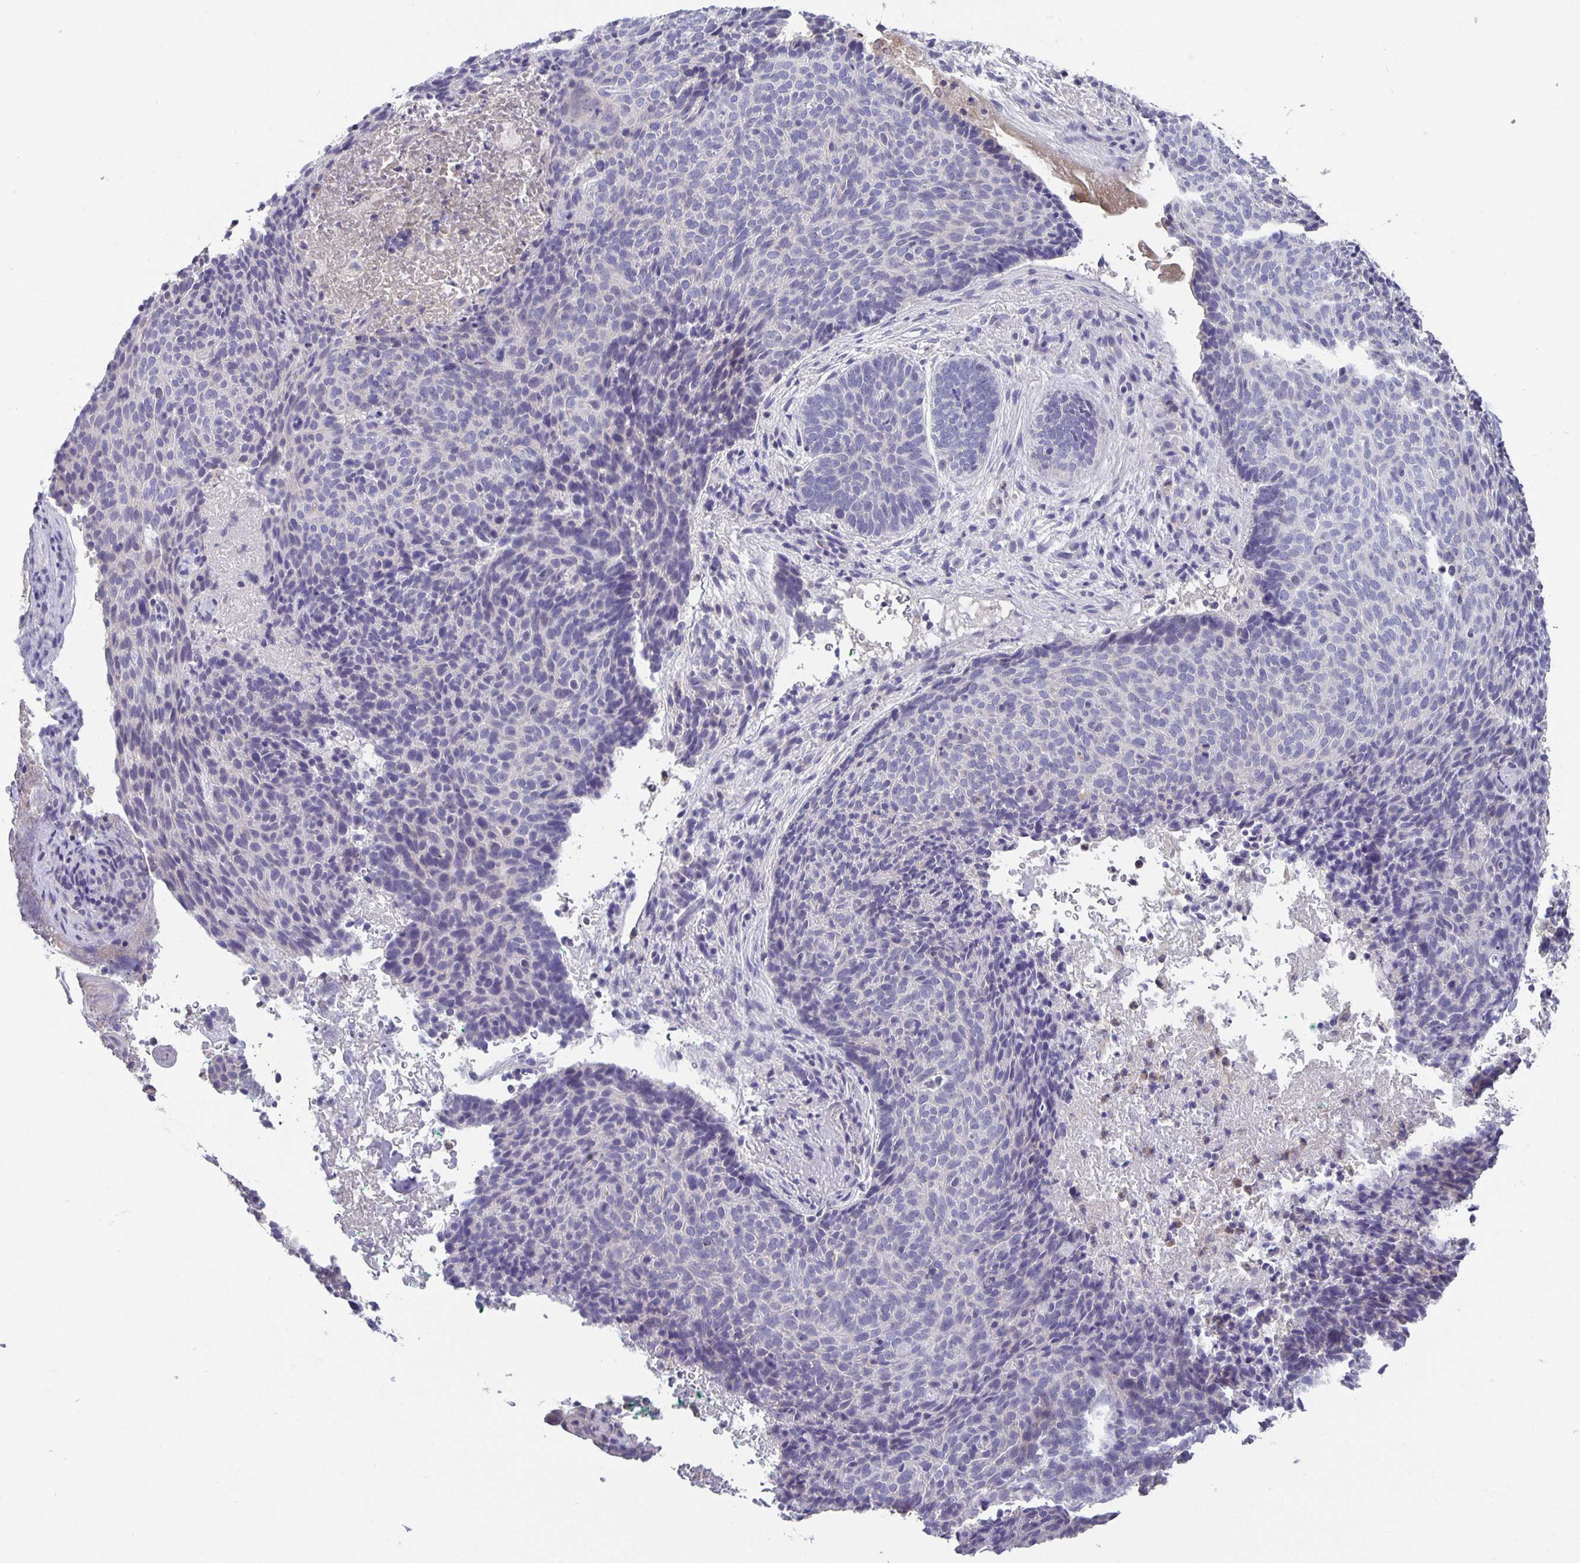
{"staining": {"intensity": "negative", "quantity": "none", "location": "none"}, "tissue": "skin cancer", "cell_type": "Tumor cells", "image_type": "cancer", "snomed": [{"axis": "morphology", "description": "Basal cell carcinoma"}, {"axis": "topography", "description": "Skin"}, {"axis": "topography", "description": "Skin of head"}], "caption": "High power microscopy histopathology image of an IHC photomicrograph of skin cancer (basal cell carcinoma), revealing no significant expression in tumor cells. (Brightfield microscopy of DAB immunohistochemistry at high magnification).", "gene": "GDF15", "patient": {"sex": "female", "age": 92}}